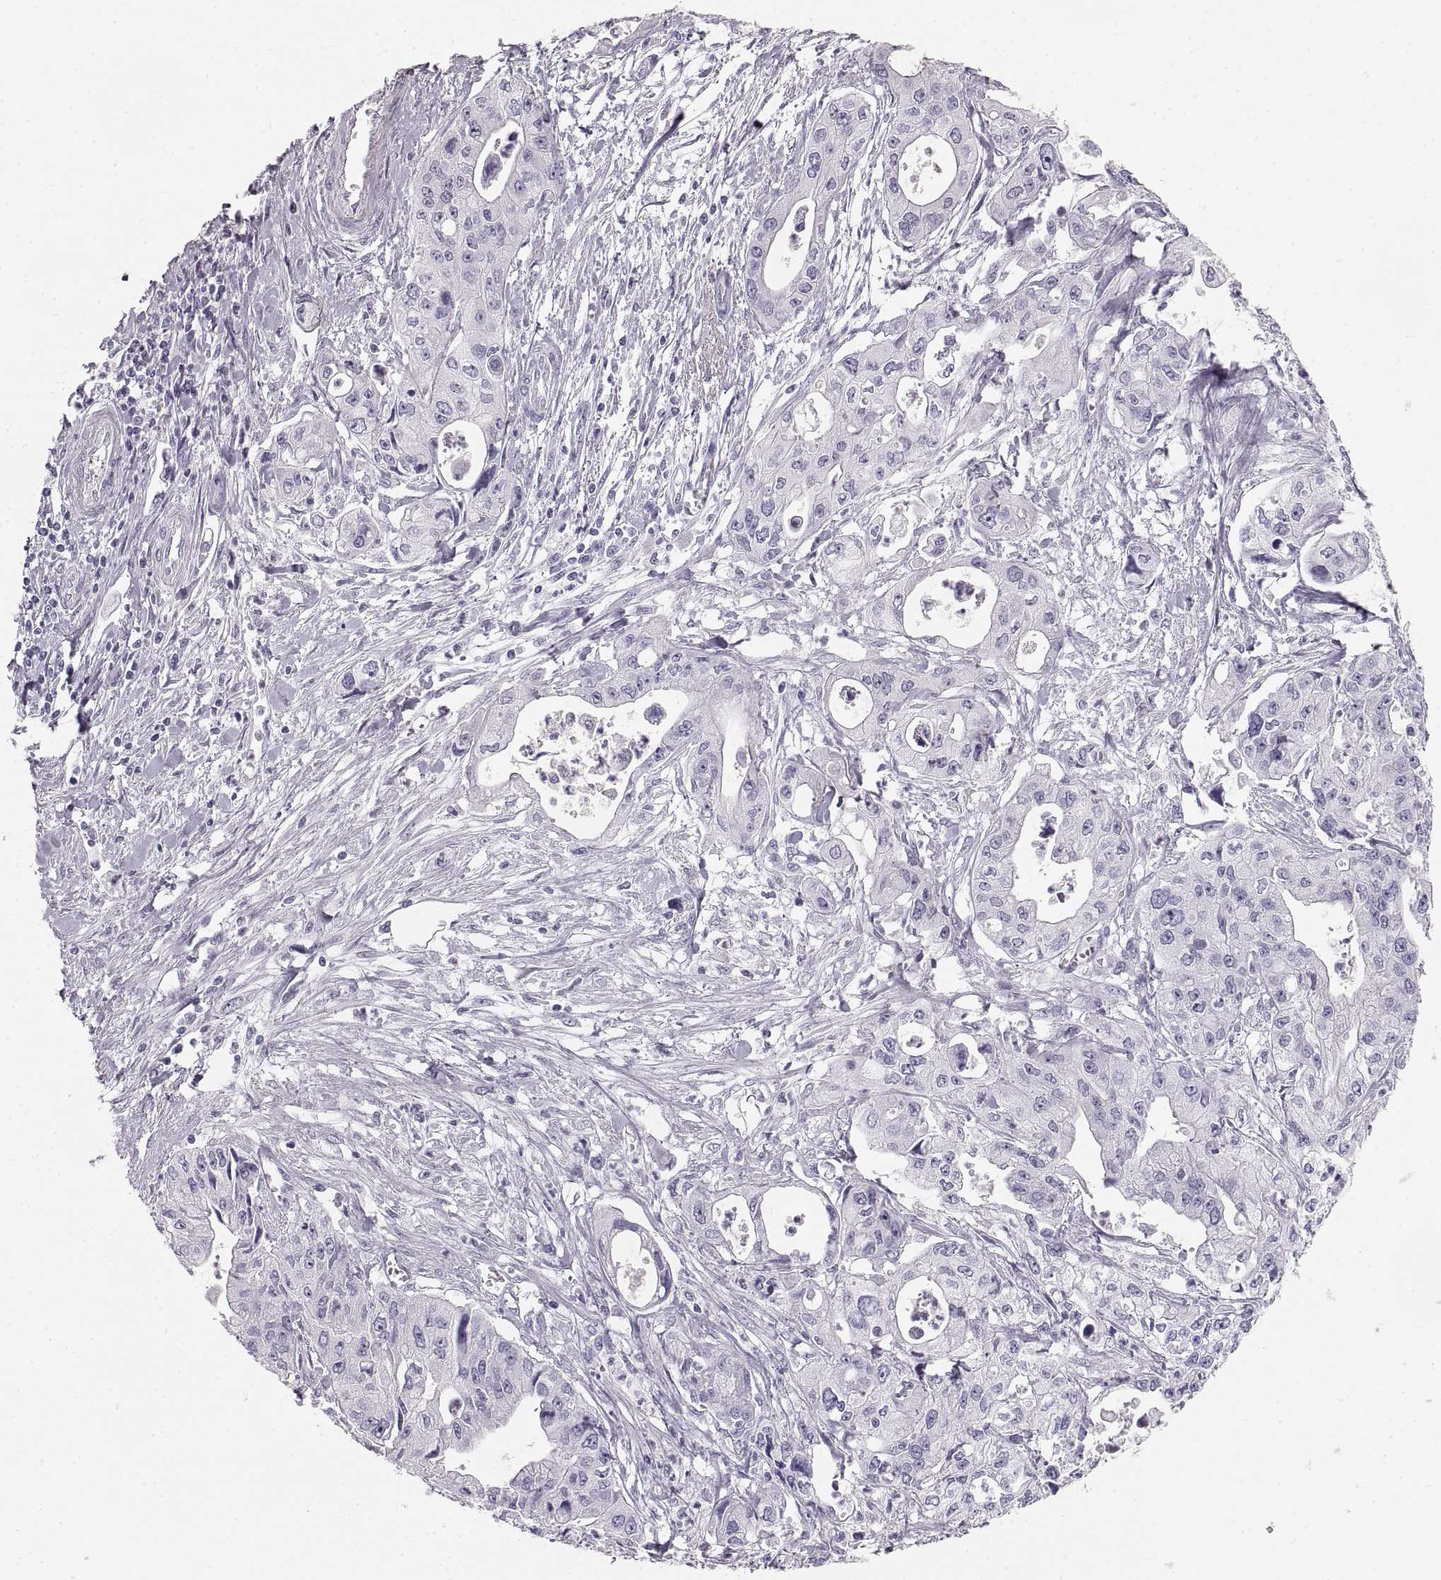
{"staining": {"intensity": "negative", "quantity": "none", "location": "none"}, "tissue": "pancreatic cancer", "cell_type": "Tumor cells", "image_type": "cancer", "snomed": [{"axis": "morphology", "description": "Adenocarcinoma, NOS"}, {"axis": "topography", "description": "Pancreas"}], "caption": "Photomicrograph shows no significant protein positivity in tumor cells of pancreatic adenocarcinoma.", "gene": "CRYAA", "patient": {"sex": "male", "age": 70}}